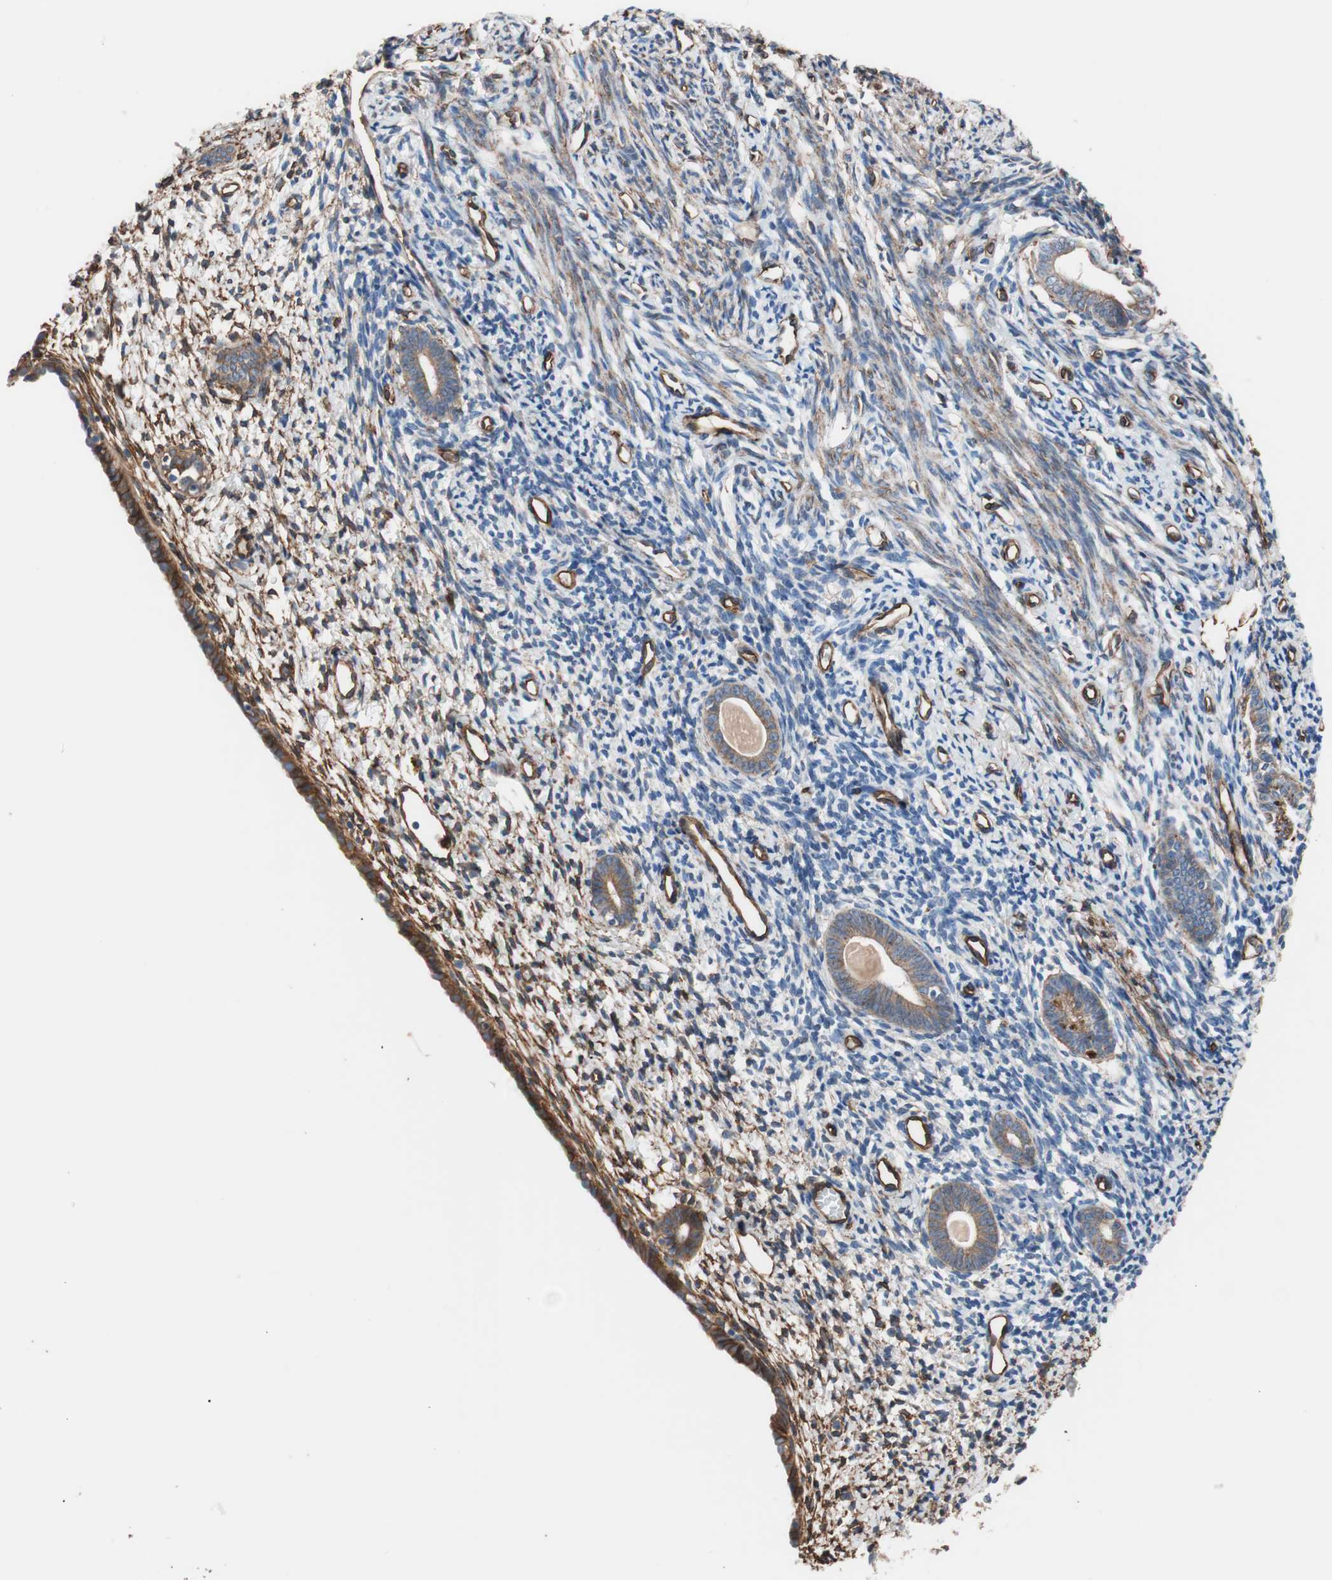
{"staining": {"intensity": "moderate", "quantity": "25%-75%", "location": "cytoplasmic/membranous"}, "tissue": "endometrium", "cell_type": "Cells in endometrial stroma", "image_type": "normal", "snomed": [{"axis": "morphology", "description": "Normal tissue, NOS"}, {"axis": "topography", "description": "Endometrium"}], "caption": "Endometrium stained with immunohistochemistry (IHC) shows moderate cytoplasmic/membranous staining in about 25%-75% of cells in endometrial stroma.", "gene": "SPINT1", "patient": {"sex": "female", "age": 71}}